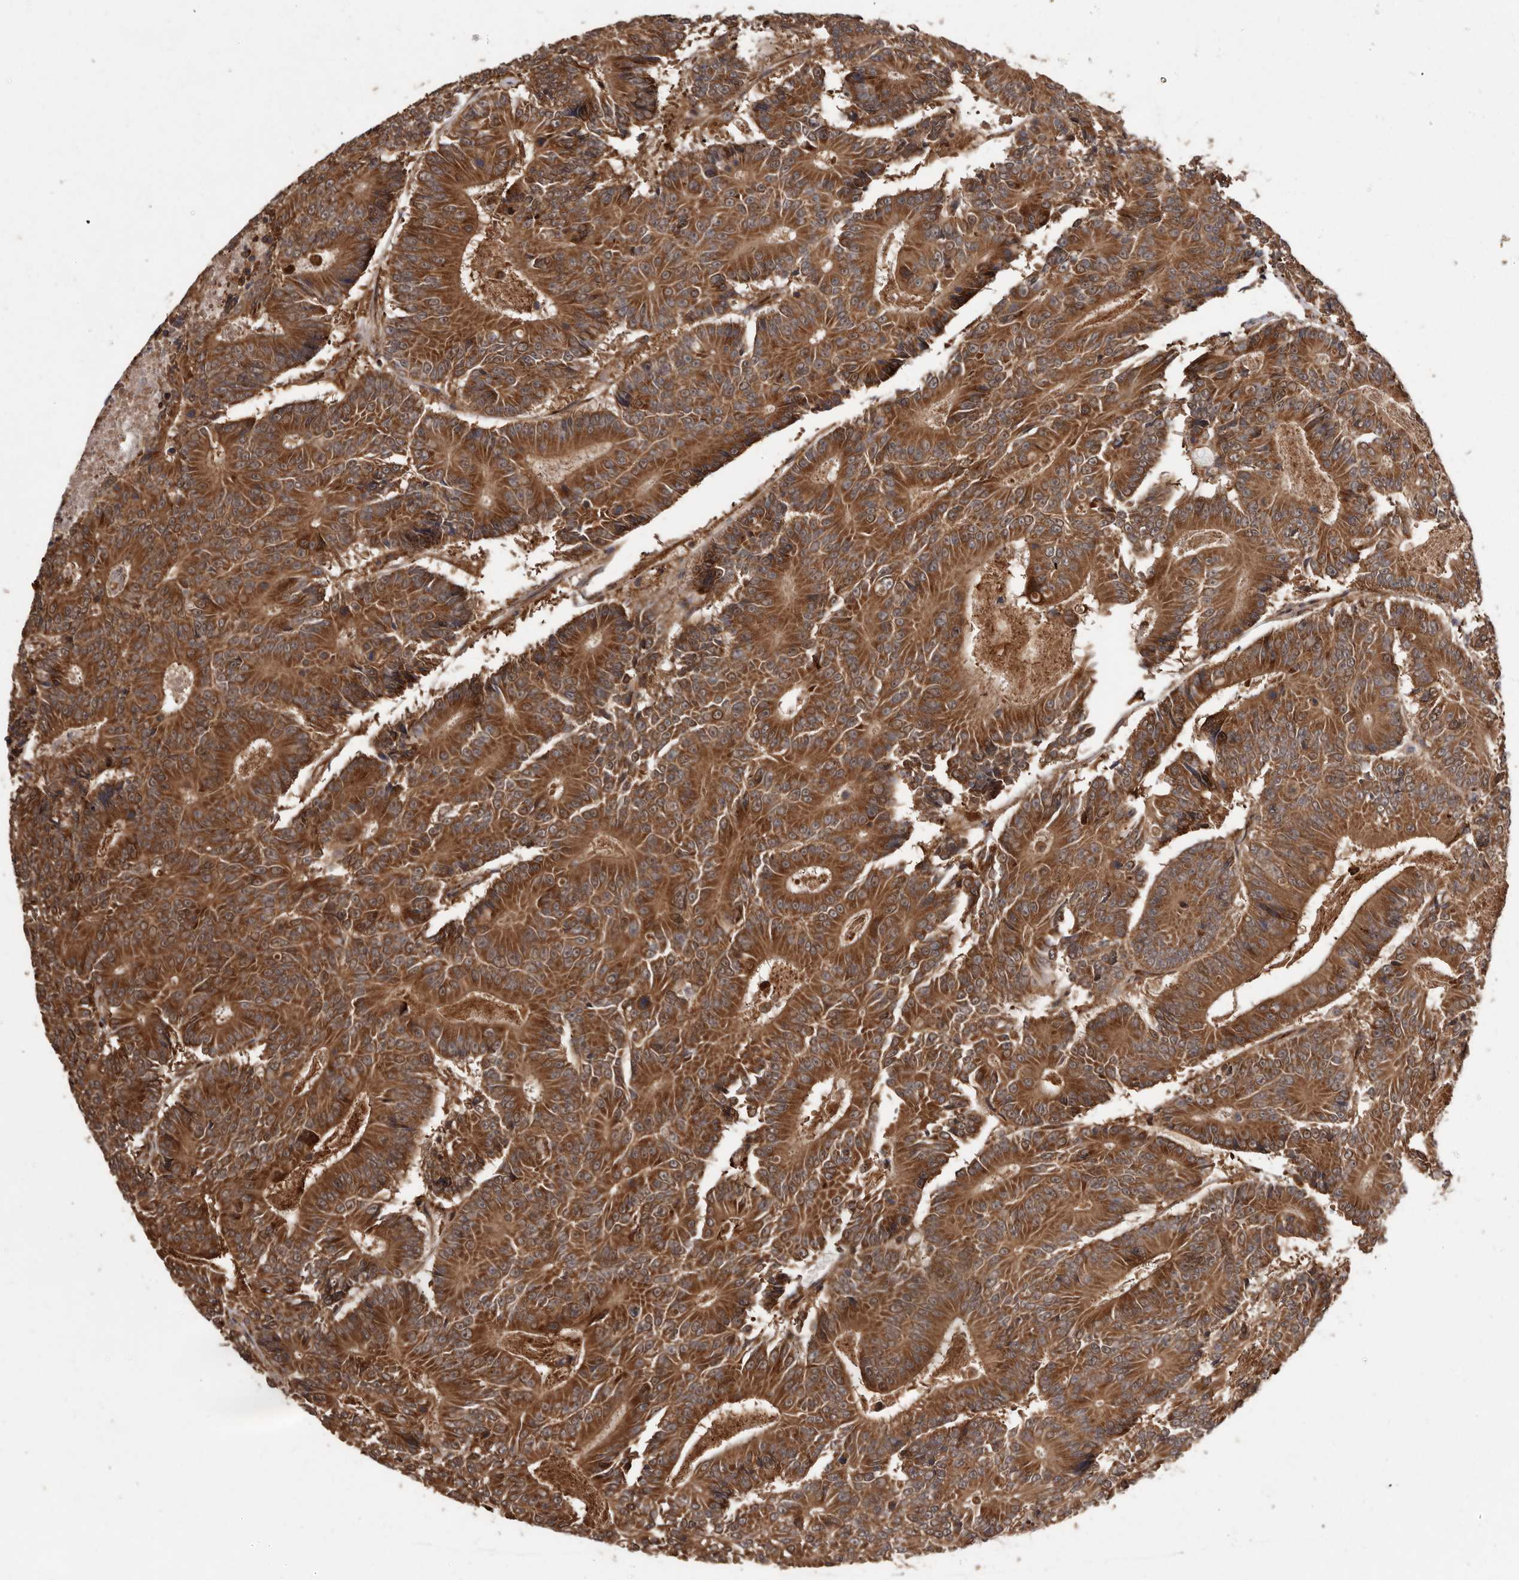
{"staining": {"intensity": "strong", "quantity": ">75%", "location": "cytoplasmic/membranous"}, "tissue": "colorectal cancer", "cell_type": "Tumor cells", "image_type": "cancer", "snomed": [{"axis": "morphology", "description": "Adenocarcinoma, NOS"}, {"axis": "topography", "description": "Colon"}], "caption": "Immunohistochemistry (DAB (3,3'-diaminobenzidine)) staining of colorectal adenocarcinoma reveals strong cytoplasmic/membranous protein staining in approximately >75% of tumor cells.", "gene": "FLAD1", "patient": {"sex": "male", "age": 83}}